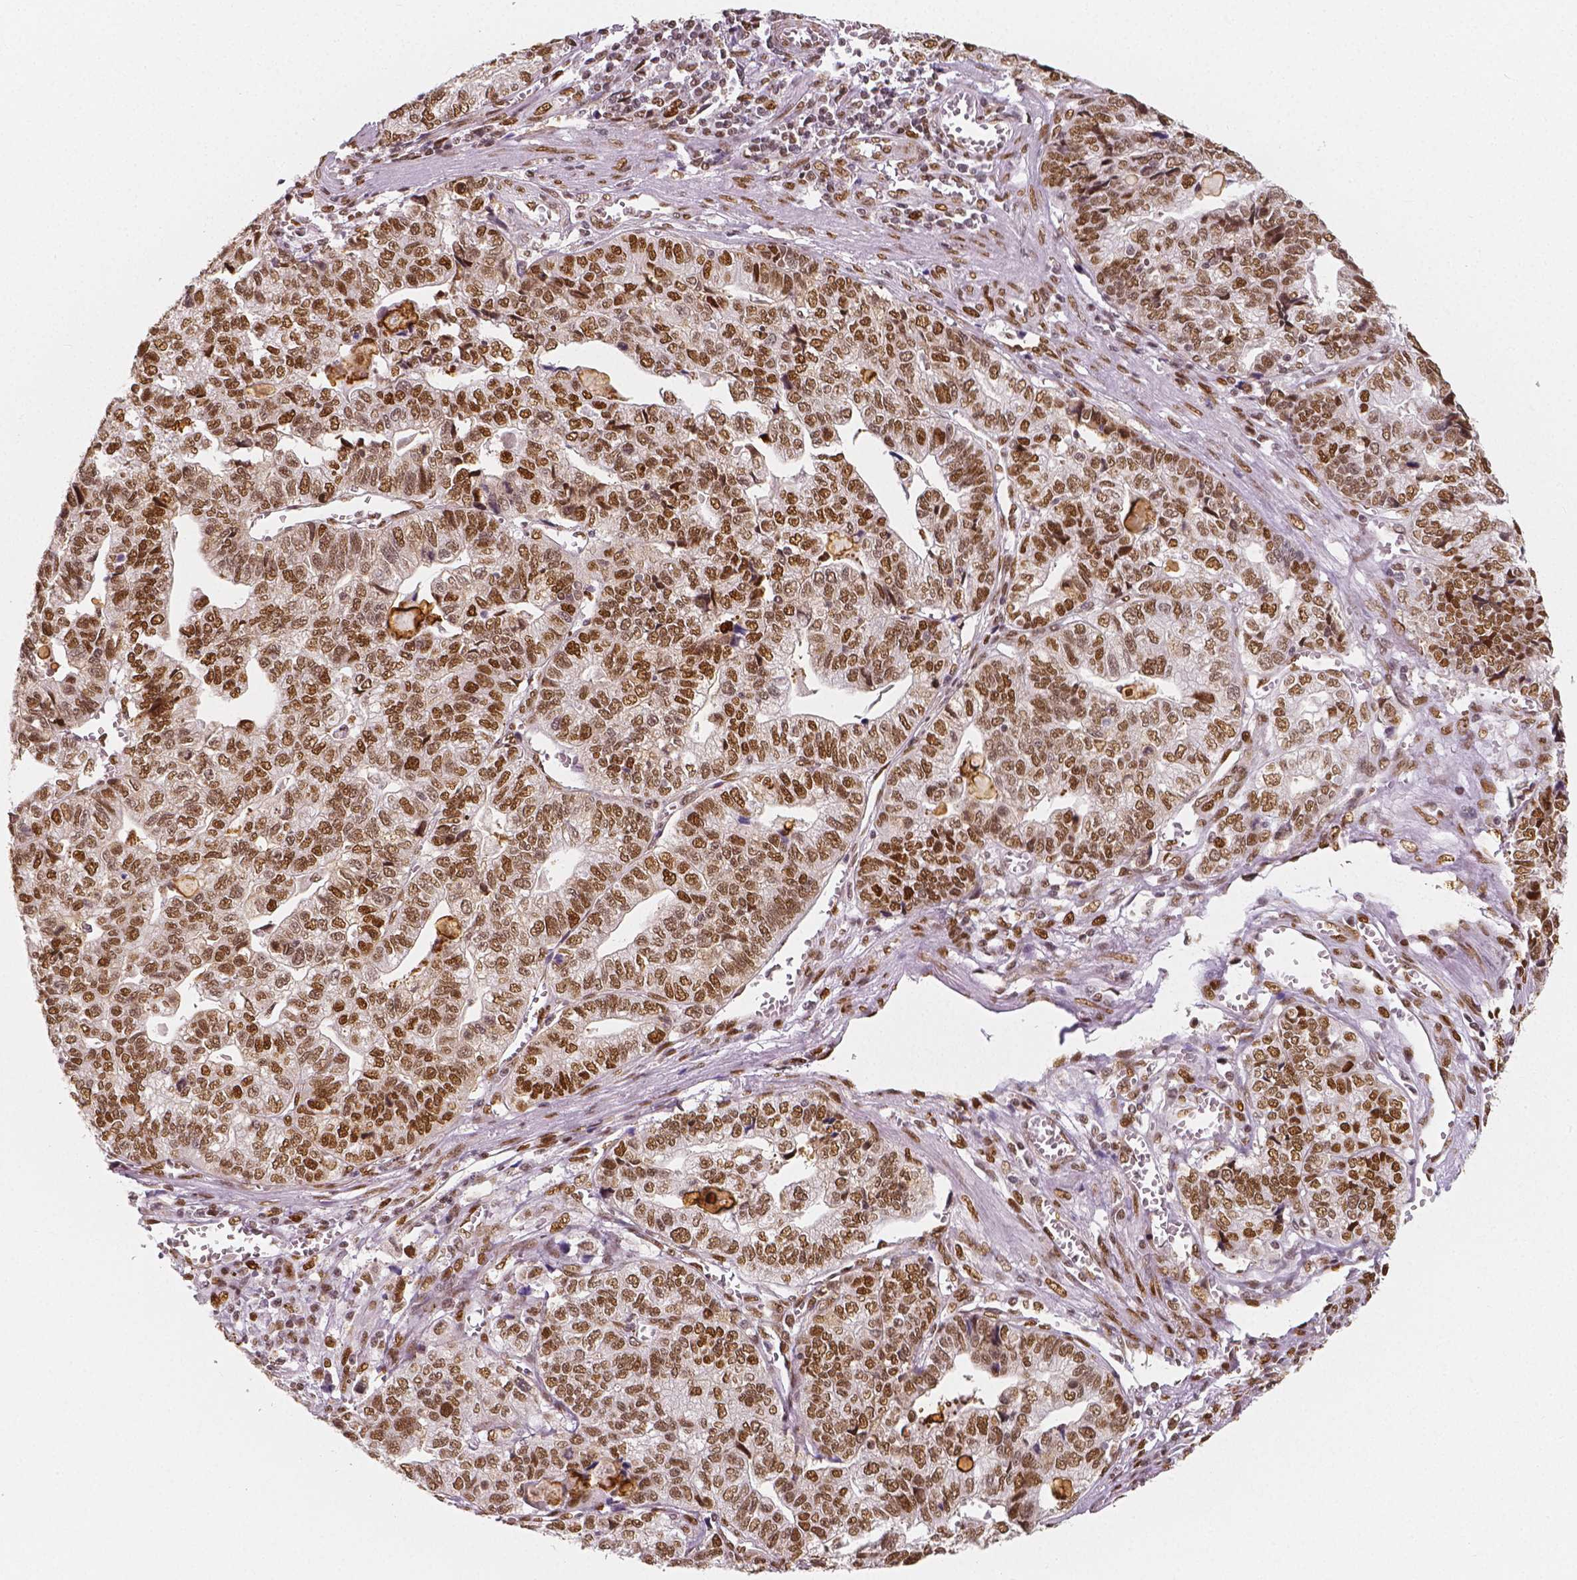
{"staining": {"intensity": "moderate", "quantity": ">75%", "location": "nuclear"}, "tissue": "stomach cancer", "cell_type": "Tumor cells", "image_type": "cancer", "snomed": [{"axis": "morphology", "description": "Adenocarcinoma, NOS"}, {"axis": "topography", "description": "Stomach, upper"}], "caption": "Adenocarcinoma (stomach) stained with DAB (3,3'-diaminobenzidine) immunohistochemistry exhibits medium levels of moderate nuclear positivity in approximately >75% of tumor cells.", "gene": "NUCKS1", "patient": {"sex": "female", "age": 67}}